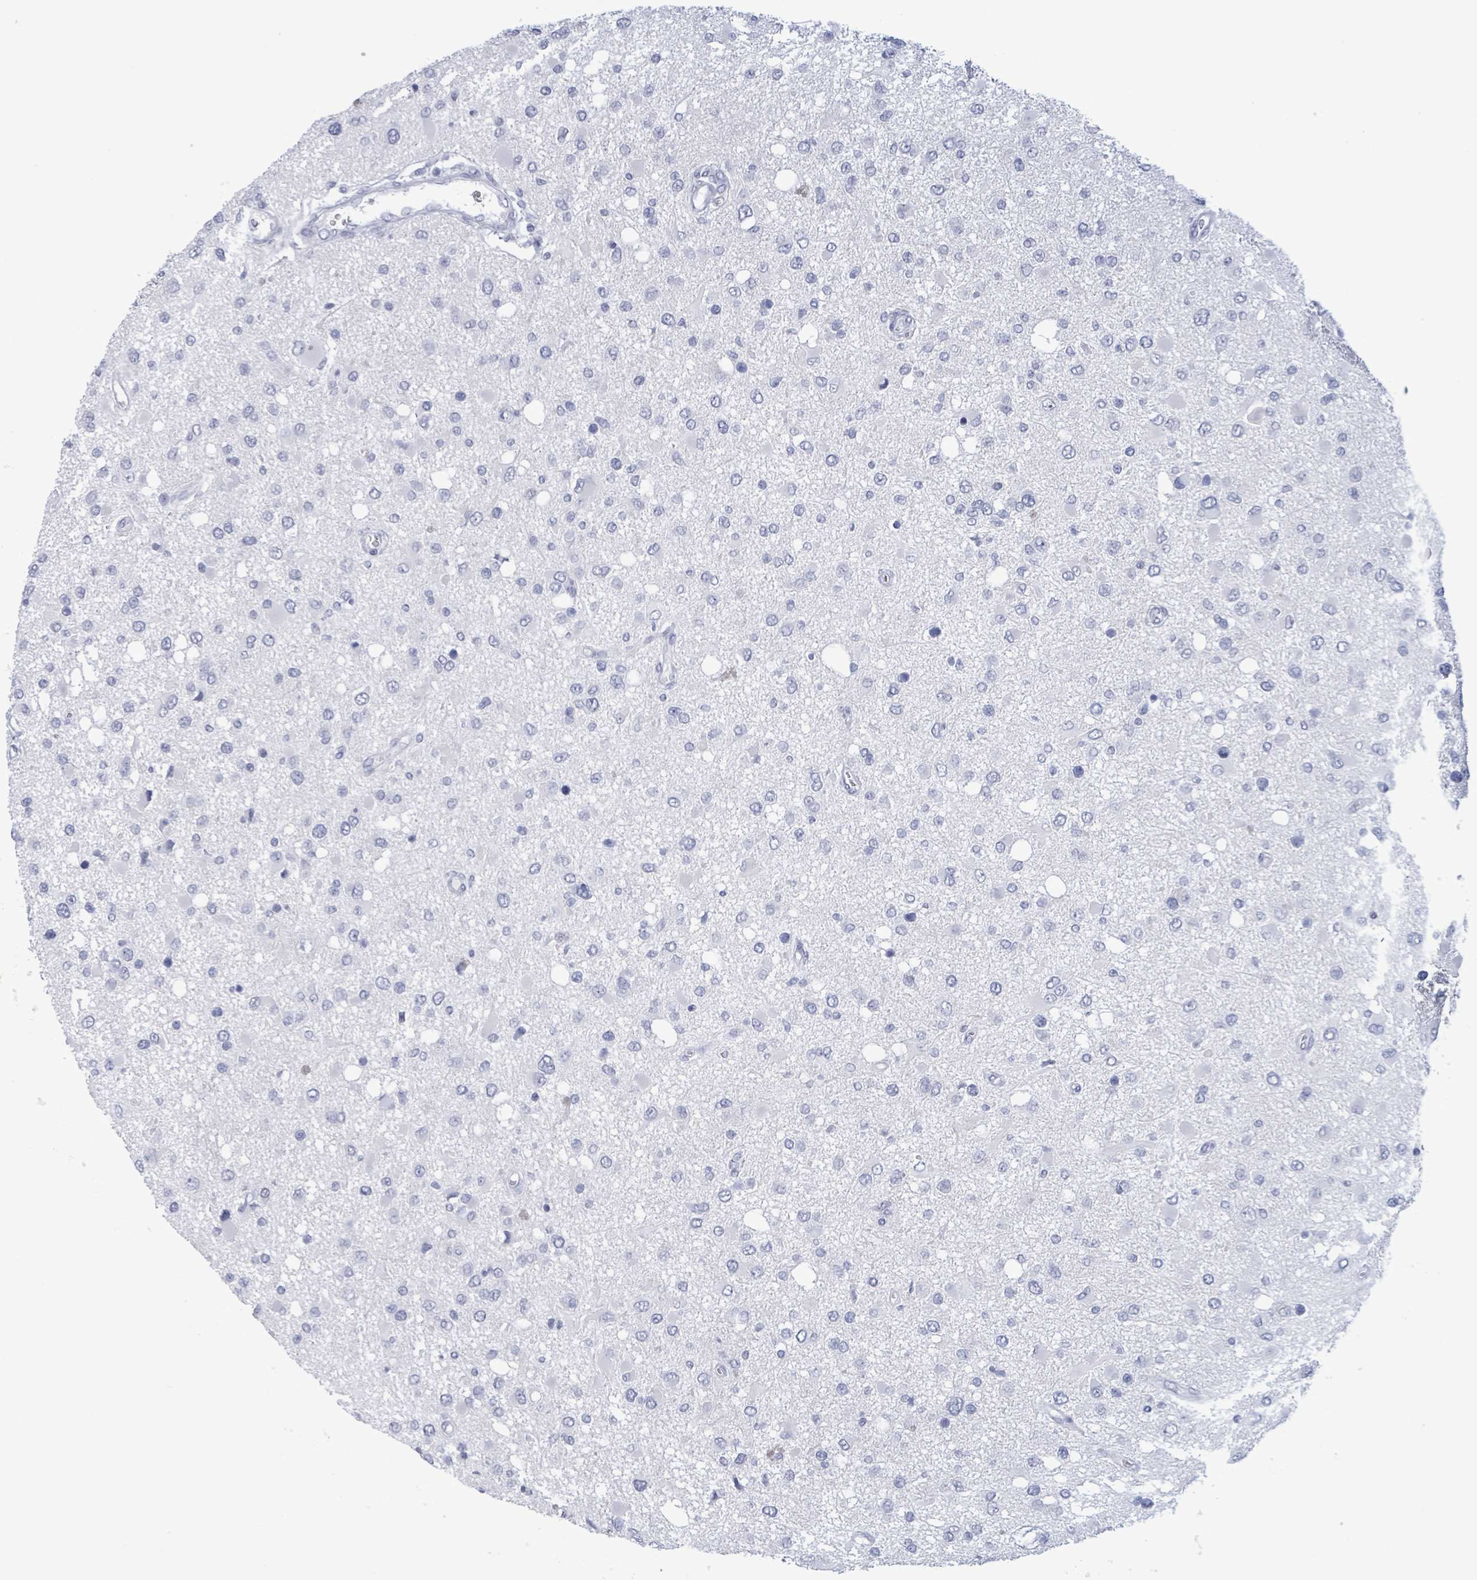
{"staining": {"intensity": "negative", "quantity": "none", "location": "none"}, "tissue": "glioma", "cell_type": "Tumor cells", "image_type": "cancer", "snomed": [{"axis": "morphology", "description": "Glioma, malignant, High grade"}, {"axis": "topography", "description": "Brain"}], "caption": "High-grade glioma (malignant) was stained to show a protein in brown. There is no significant expression in tumor cells.", "gene": "NKX2-1", "patient": {"sex": "male", "age": 53}}